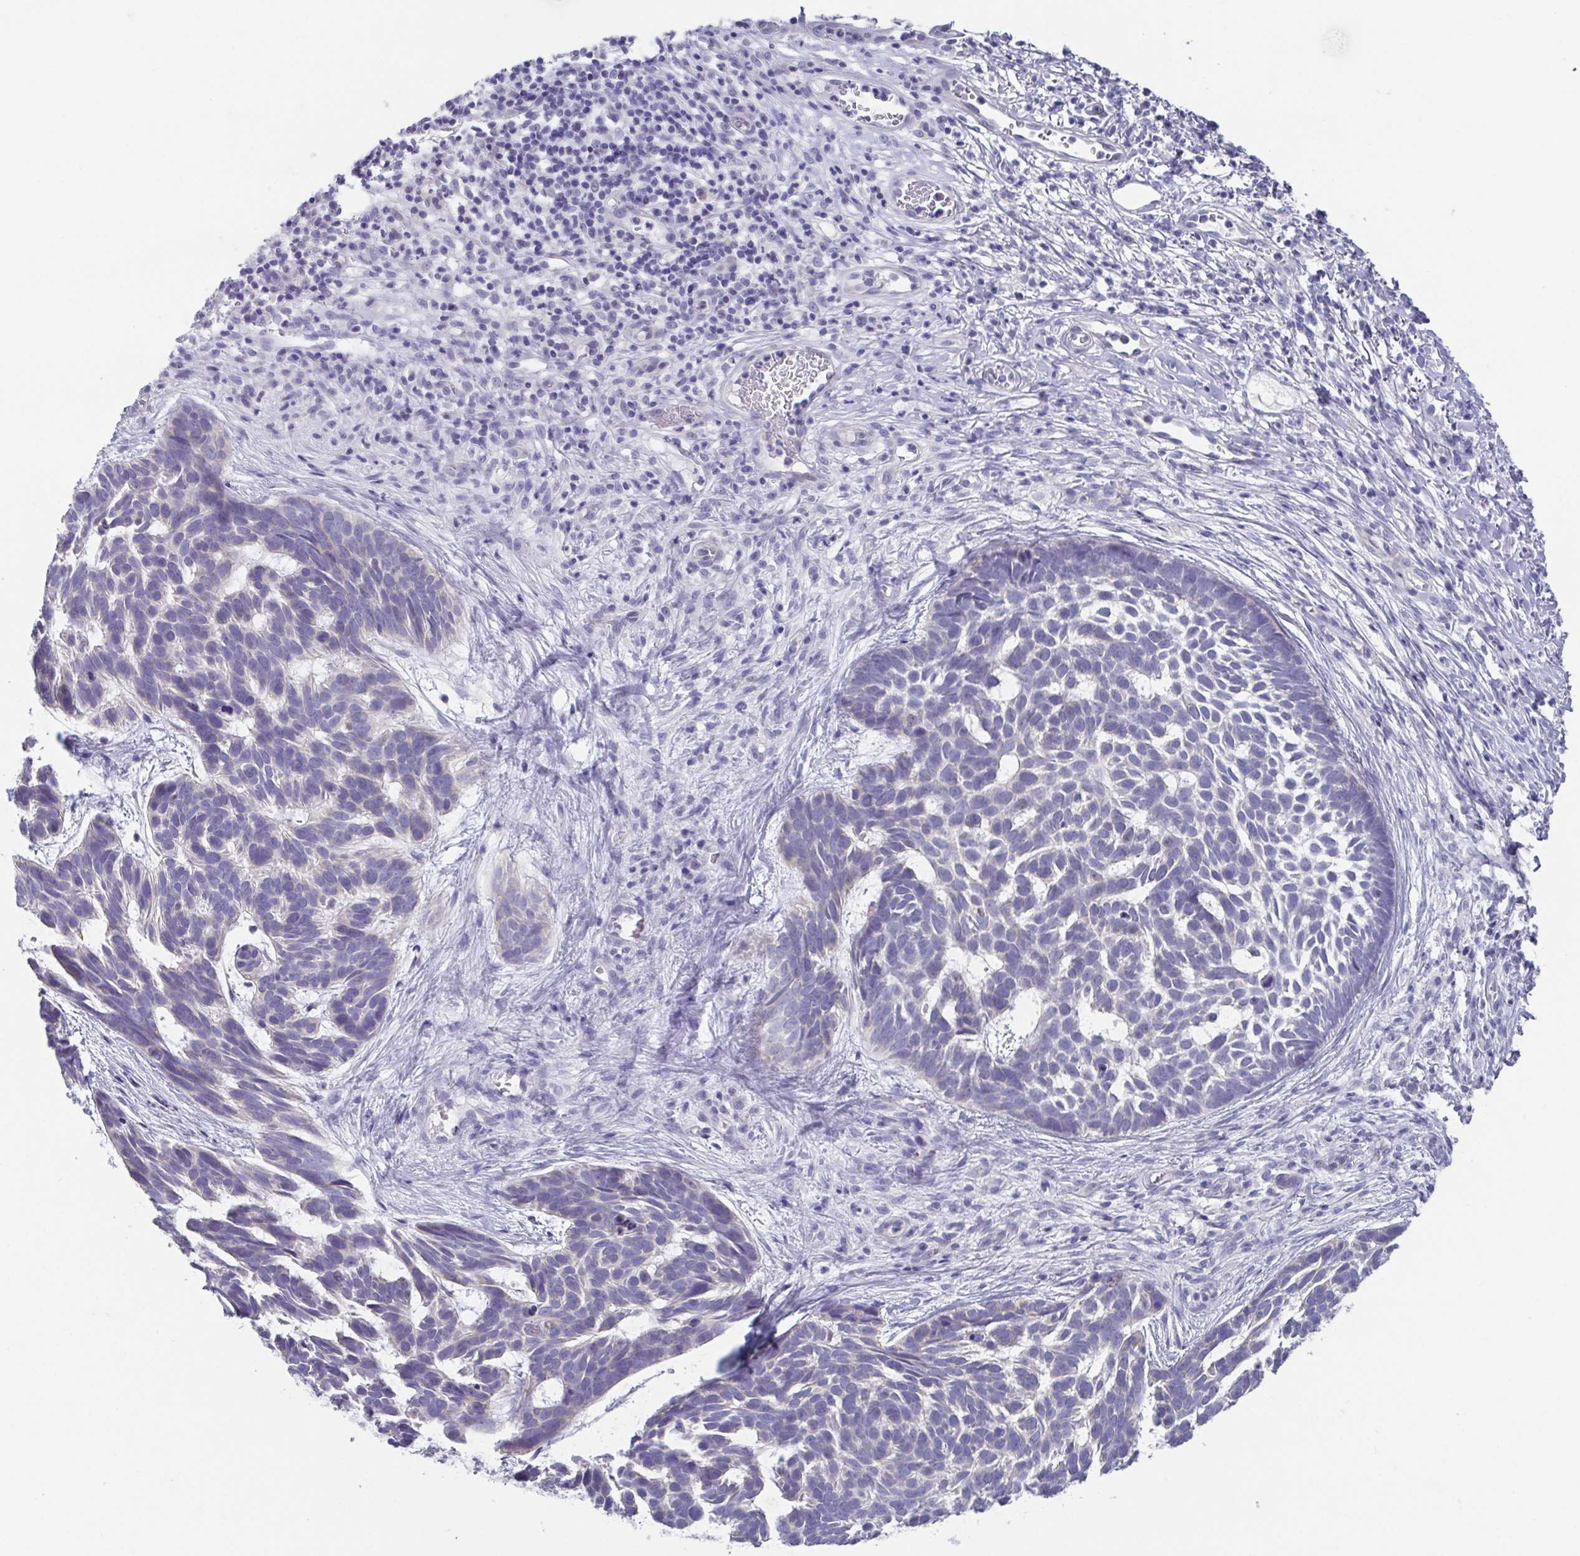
{"staining": {"intensity": "negative", "quantity": "none", "location": "none"}, "tissue": "skin cancer", "cell_type": "Tumor cells", "image_type": "cancer", "snomed": [{"axis": "morphology", "description": "Basal cell carcinoma"}, {"axis": "topography", "description": "Skin"}], "caption": "Tumor cells are negative for protein expression in human skin cancer.", "gene": "RDH11", "patient": {"sex": "male", "age": 78}}